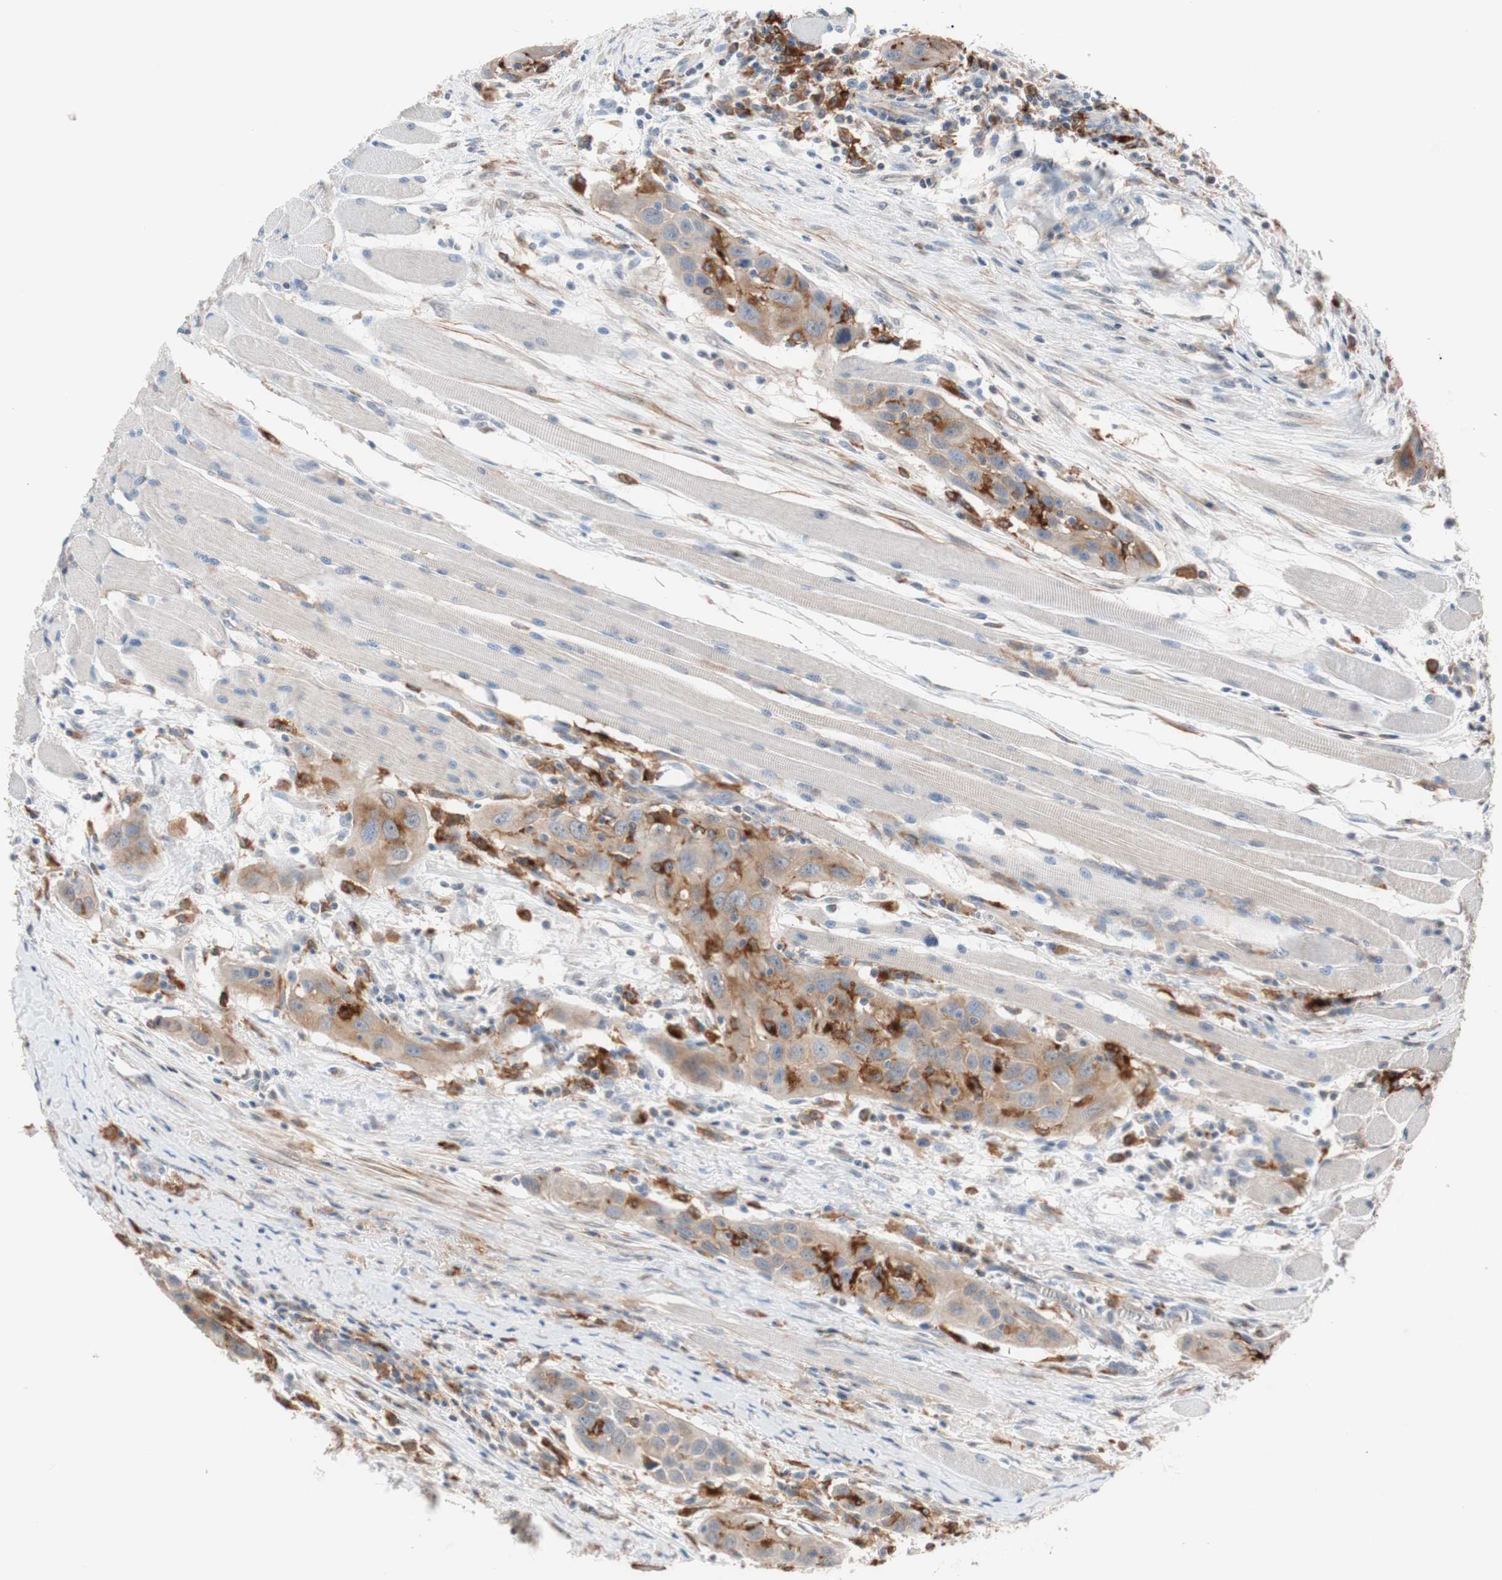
{"staining": {"intensity": "weak", "quantity": "25%-75%", "location": "cytoplasmic/membranous"}, "tissue": "head and neck cancer", "cell_type": "Tumor cells", "image_type": "cancer", "snomed": [{"axis": "morphology", "description": "Squamous cell carcinoma, NOS"}, {"axis": "topography", "description": "Oral tissue"}, {"axis": "topography", "description": "Head-Neck"}], "caption": "The histopathology image exhibits a brown stain indicating the presence of a protein in the cytoplasmic/membranous of tumor cells in head and neck cancer.", "gene": "LITAF", "patient": {"sex": "female", "age": 50}}